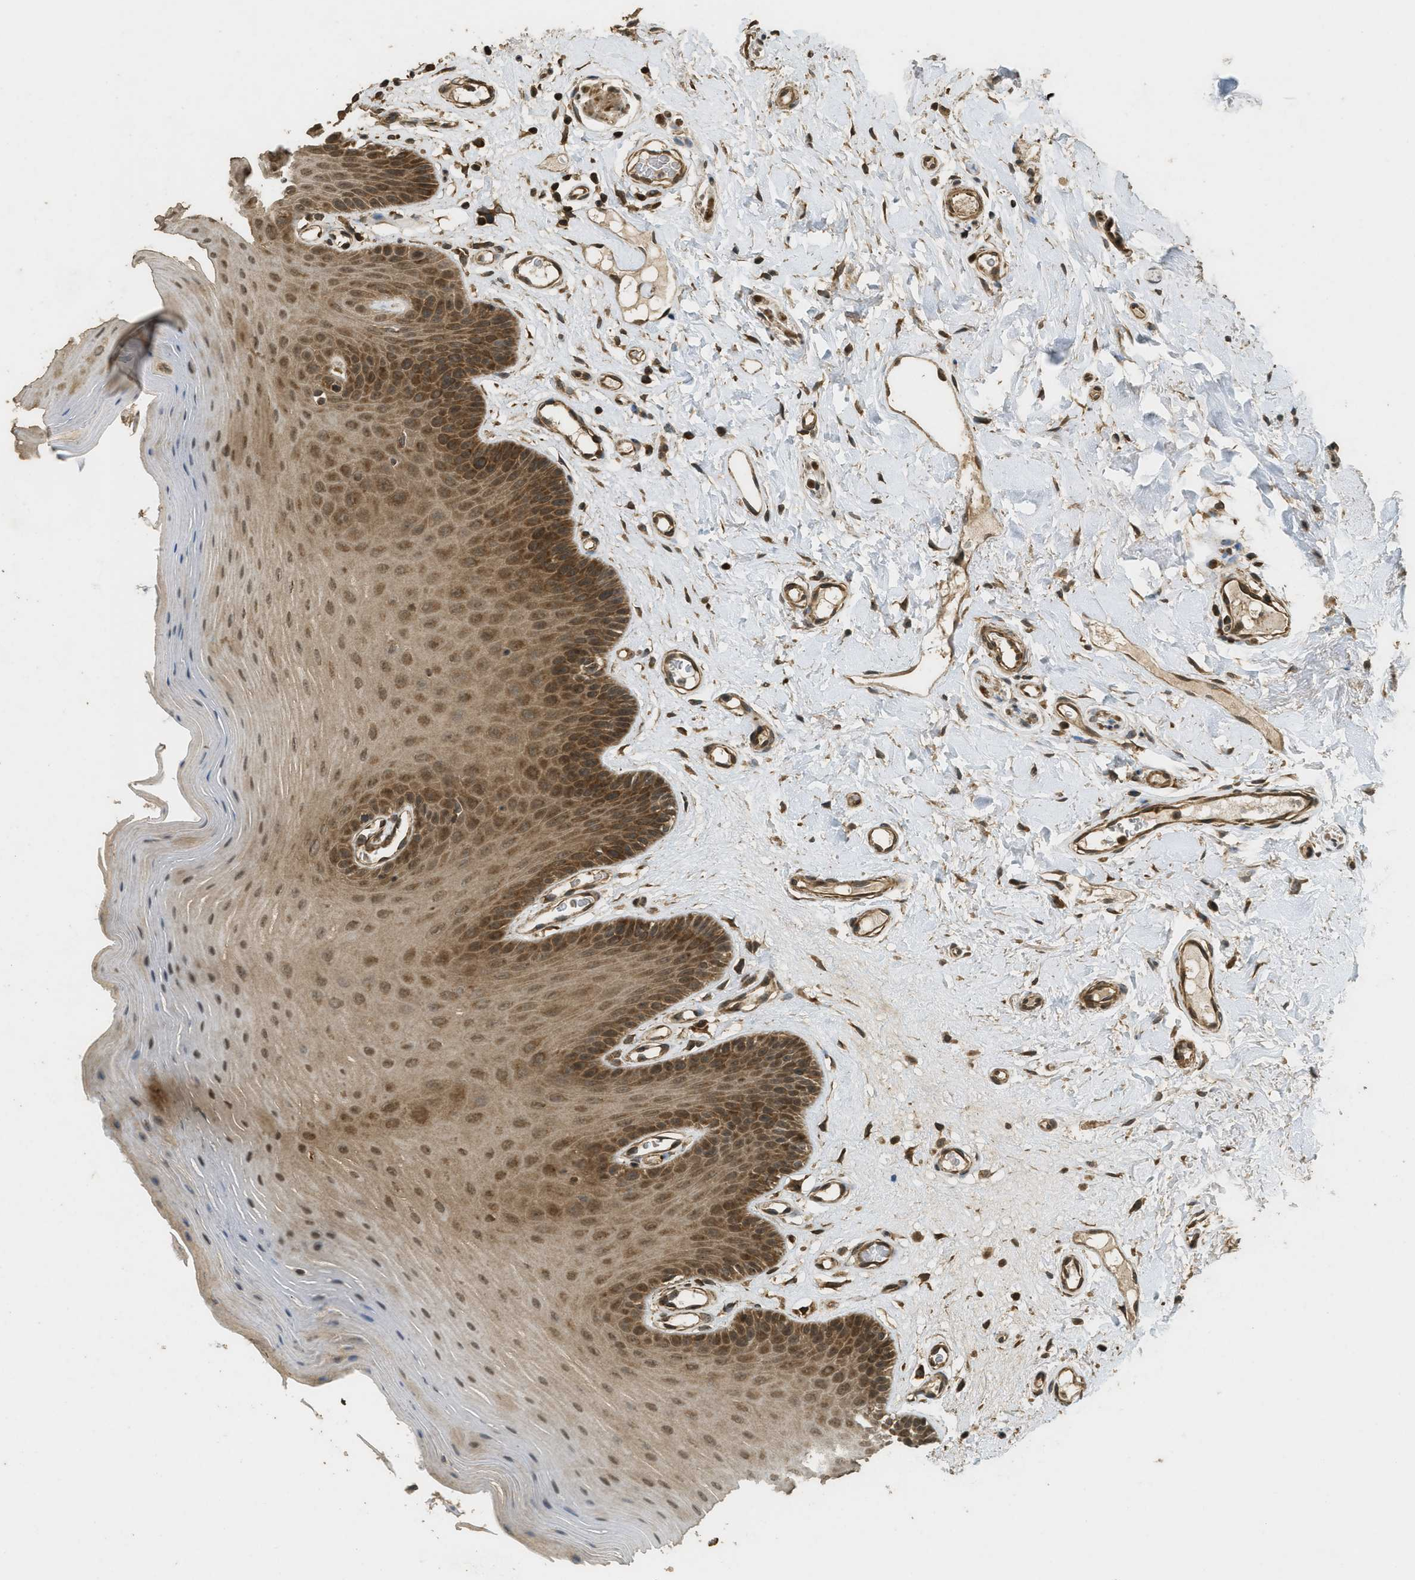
{"staining": {"intensity": "moderate", "quantity": ">75%", "location": "cytoplasmic/membranous,nuclear"}, "tissue": "oral mucosa", "cell_type": "Squamous epithelial cells", "image_type": "normal", "snomed": [{"axis": "morphology", "description": "Normal tissue, NOS"}, {"axis": "morphology", "description": "Squamous cell carcinoma, NOS"}, {"axis": "topography", "description": "Skeletal muscle"}, {"axis": "topography", "description": "Adipose tissue"}, {"axis": "topography", "description": "Vascular tissue"}, {"axis": "topography", "description": "Oral tissue"}, {"axis": "topography", "description": "Peripheral nerve tissue"}, {"axis": "topography", "description": "Head-Neck"}], "caption": "DAB immunohistochemical staining of unremarkable oral mucosa reveals moderate cytoplasmic/membranous,nuclear protein positivity in about >75% of squamous epithelial cells.", "gene": "CTPS1", "patient": {"sex": "male", "age": 71}}